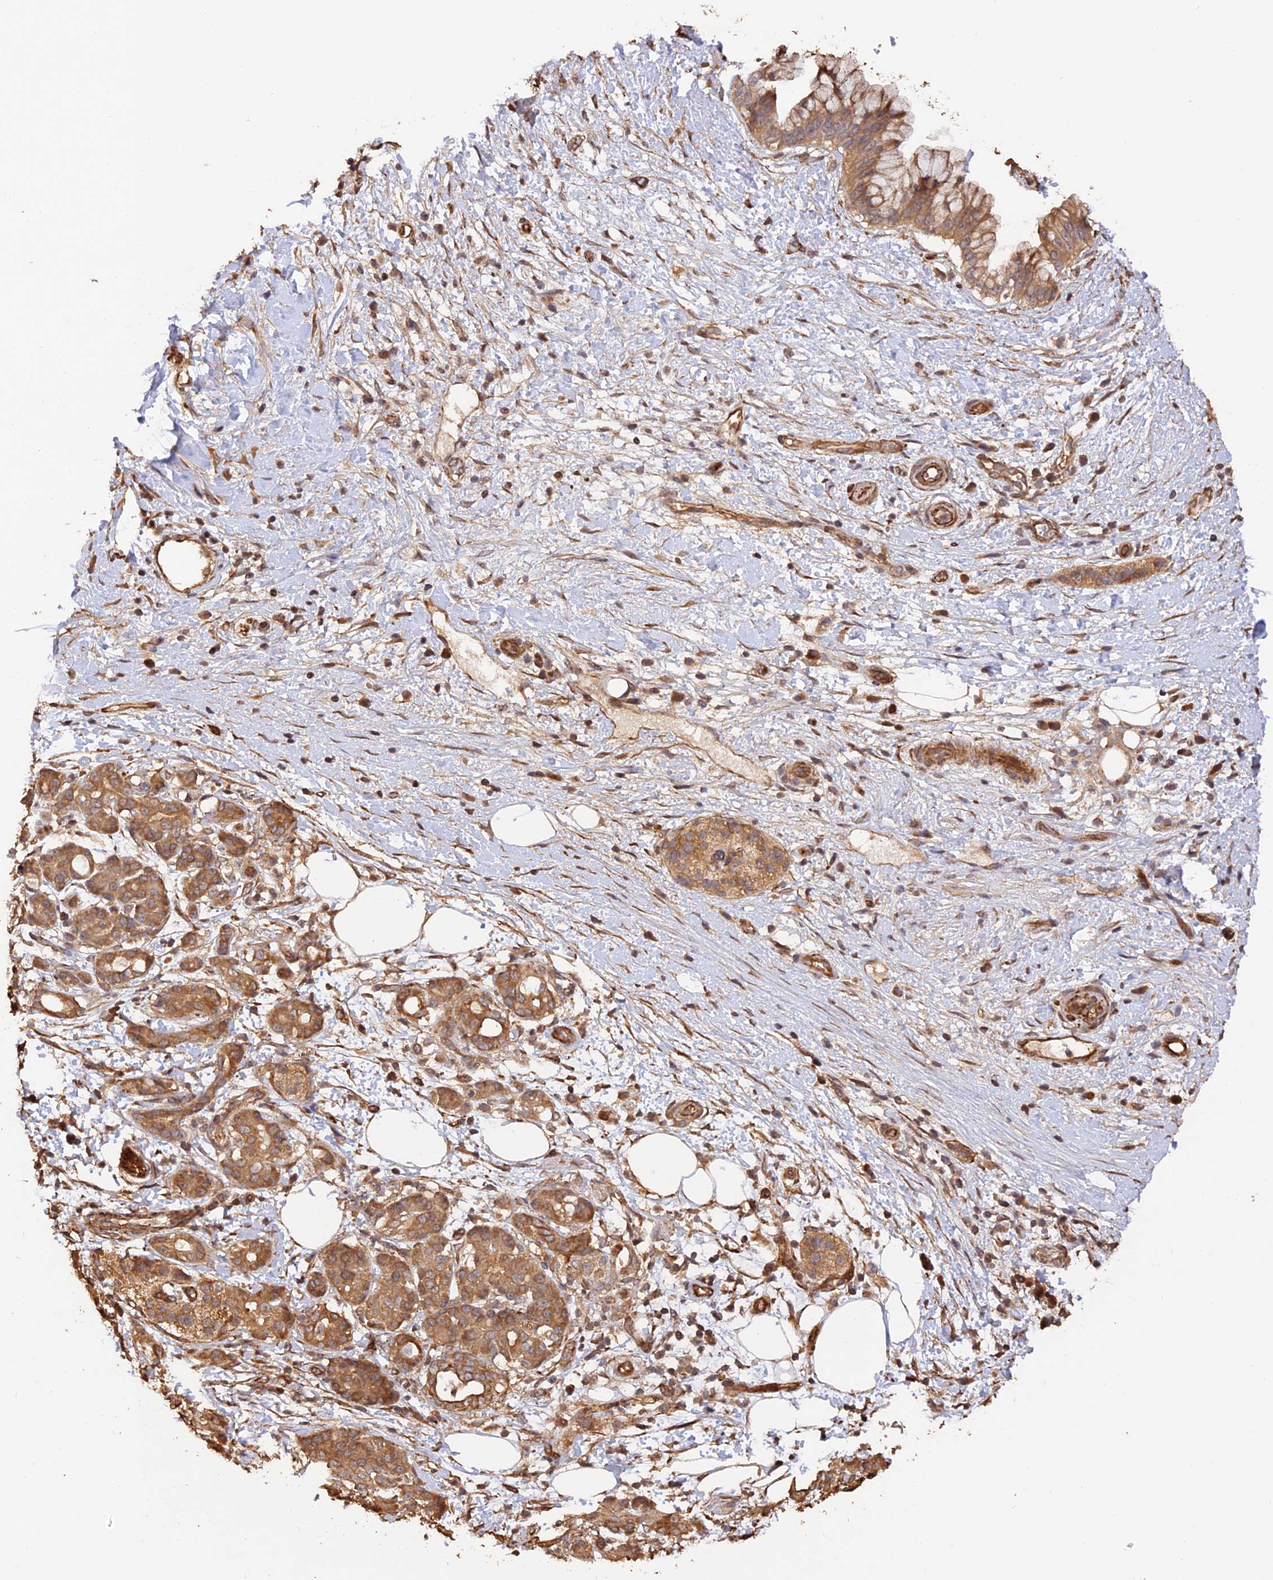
{"staining": {"intensity": "moderate", "quantity": ">75%", "location": "cytoplasmic/membranous"}, "tissue": "pancreatic cancer", "cell_type": "Tumor cells", "image_type": "cancer", "snomed": [{"axis": "morphology", "description": "Adenocarcinoma, NOS"}, {"axis": "topography", "description": "Pancreas"}], "caption": "A photomicrograph showing moderate cytoplasmic/membranous positivity in about >75% of tumor cells in adenocarcinoma (pancreatic), as visualized by brown immunohistochemical staining.", "gene": "CREBL2", "patient": {"sex": "female", "age": 73}}